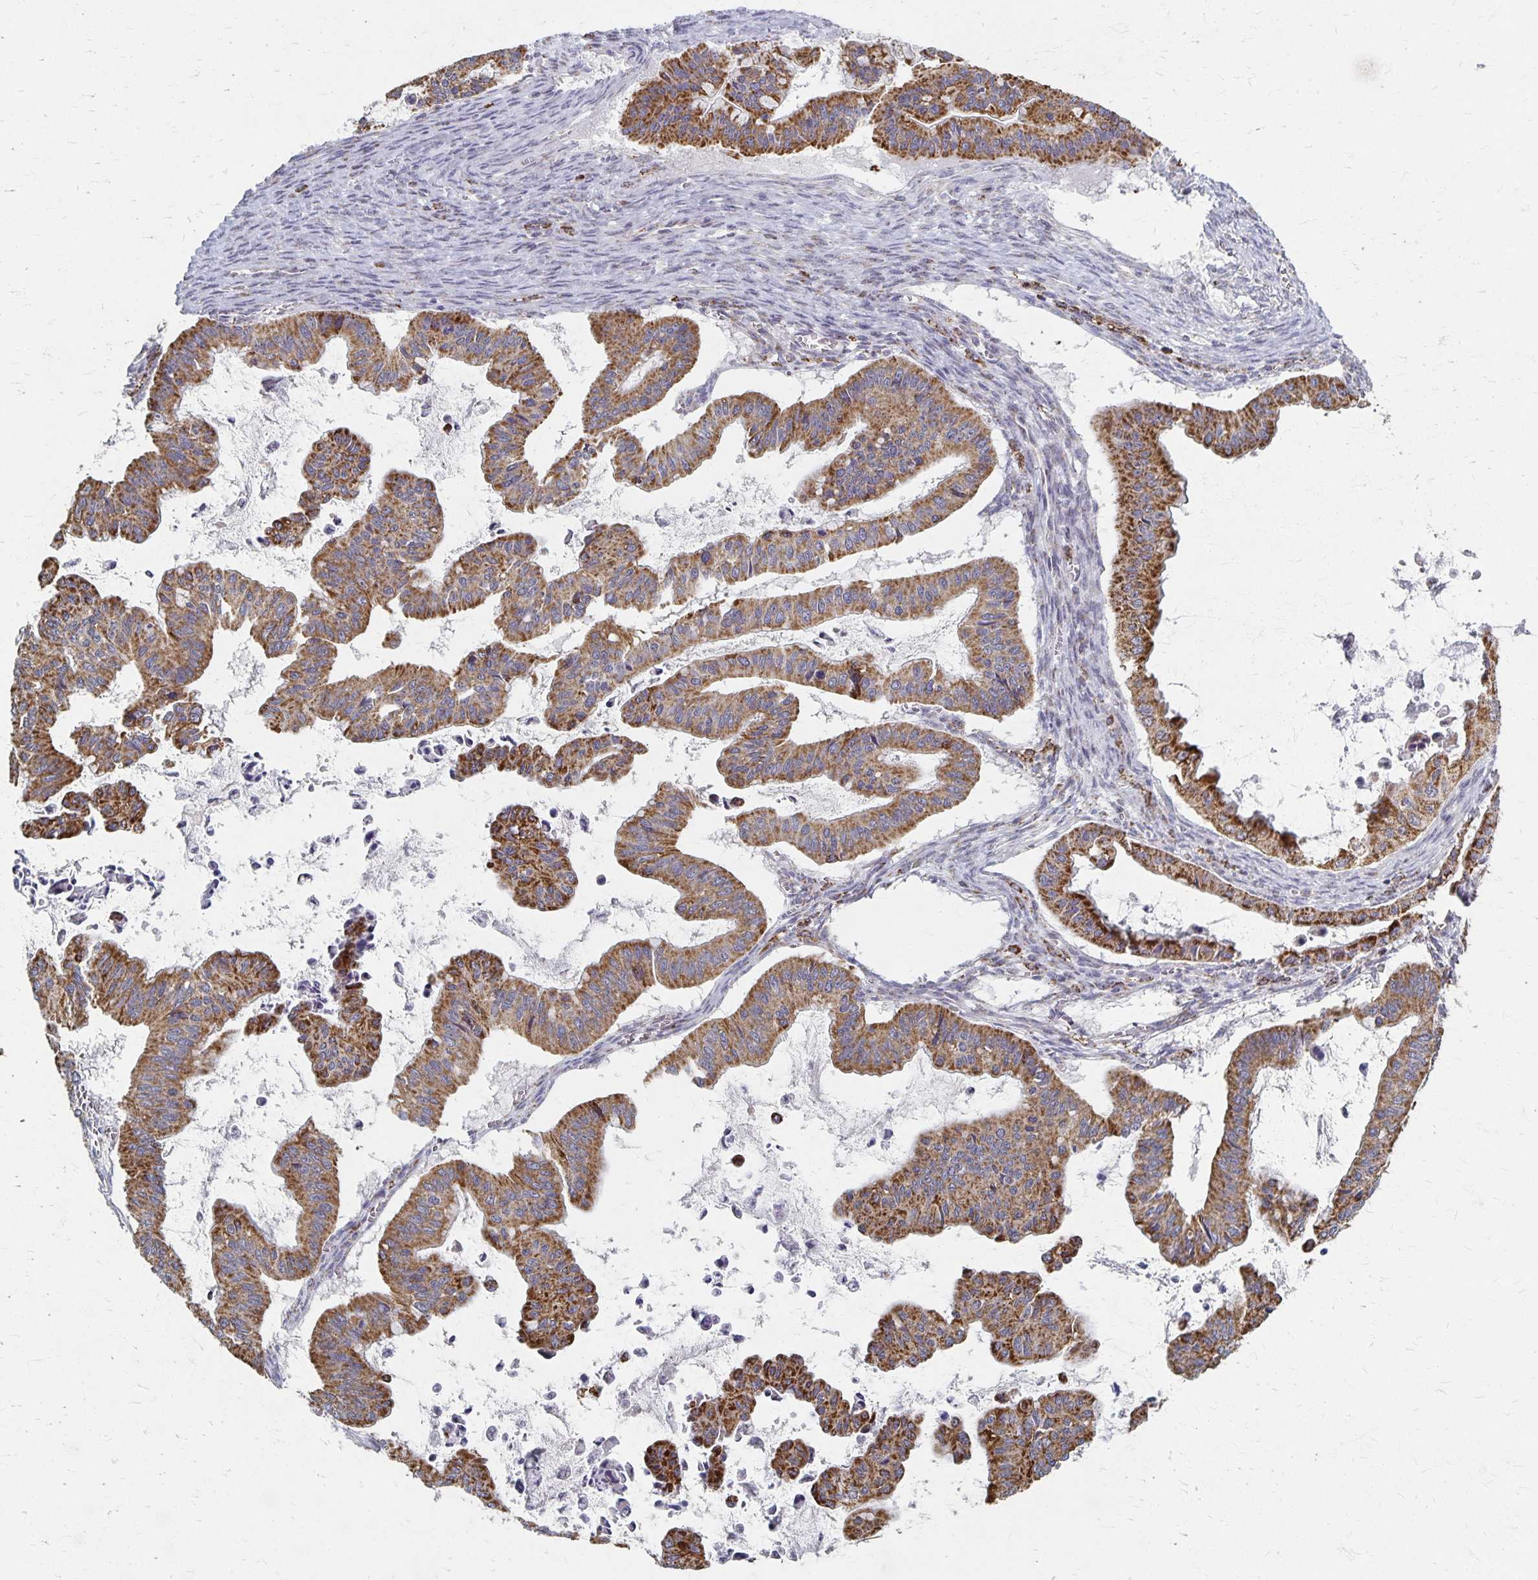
{"staining": {"intensity": "moderate", "quantity": ">75%", "location": "cytoplasmic/membranous"}, "tissue": "ovarian cancer", "cell_type": "Tumor cells", "image_type": "cancer", "snomed": [{"axis": "morphology", "description": "Cystadenocarcinoma, mucinous, NOS"}, {"axis": "topography", "description": "Ovary"}], "caption": "Immunohistochemical staining of human ovarian cancer (mucinous cystadenocarcinoma) displays moderate cytoplasmic/membranous protein staining in about >75% of tumor cells.", "gene": "DYRK4", "patient": {"sex": "female", "age": 72}}